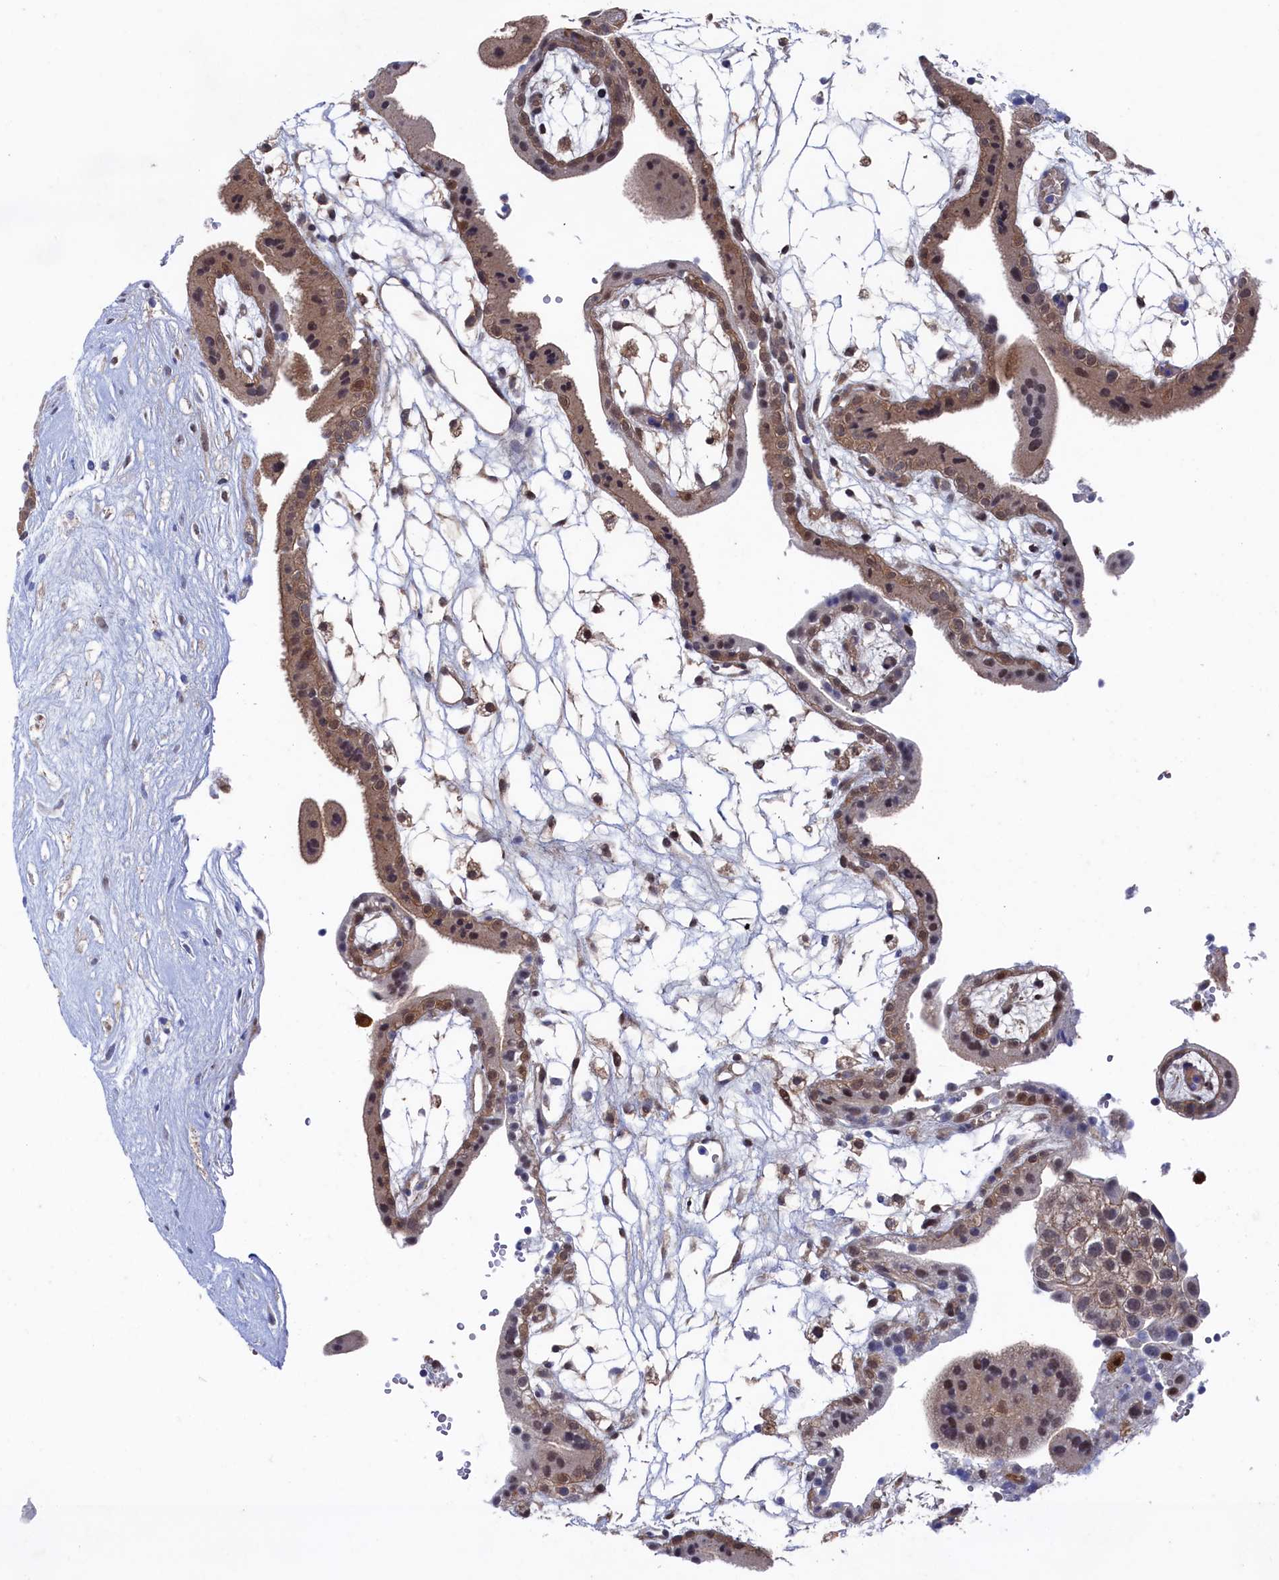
{"staining": {"intensity": "moderate", "quantity": "<25%", "location": "cytoplasmic/membranous,nuclear"}, "tissue": "placenta", "cell_type": "Trophoblastic cells", "image_type": "normal", "snomed": [{"axis": "morphology", "description": "Normal tissue, NOS"}, {"axis": "topography", "description": "Placenta"}], "caption": "Brown immunohistochemical staining in unremarkable human placenta displays moderate cytoplasmic/membranous,nuclear positivity in about <25% of trophoblastic cells. (Stains: DAB (3,3'-diaminobenzidine) in brown, nuclei in blue, Microscopy: brightfield microscopy at high magnification).", "gene": "RNH1", "patient": {"sex": "female", "age": 18}}